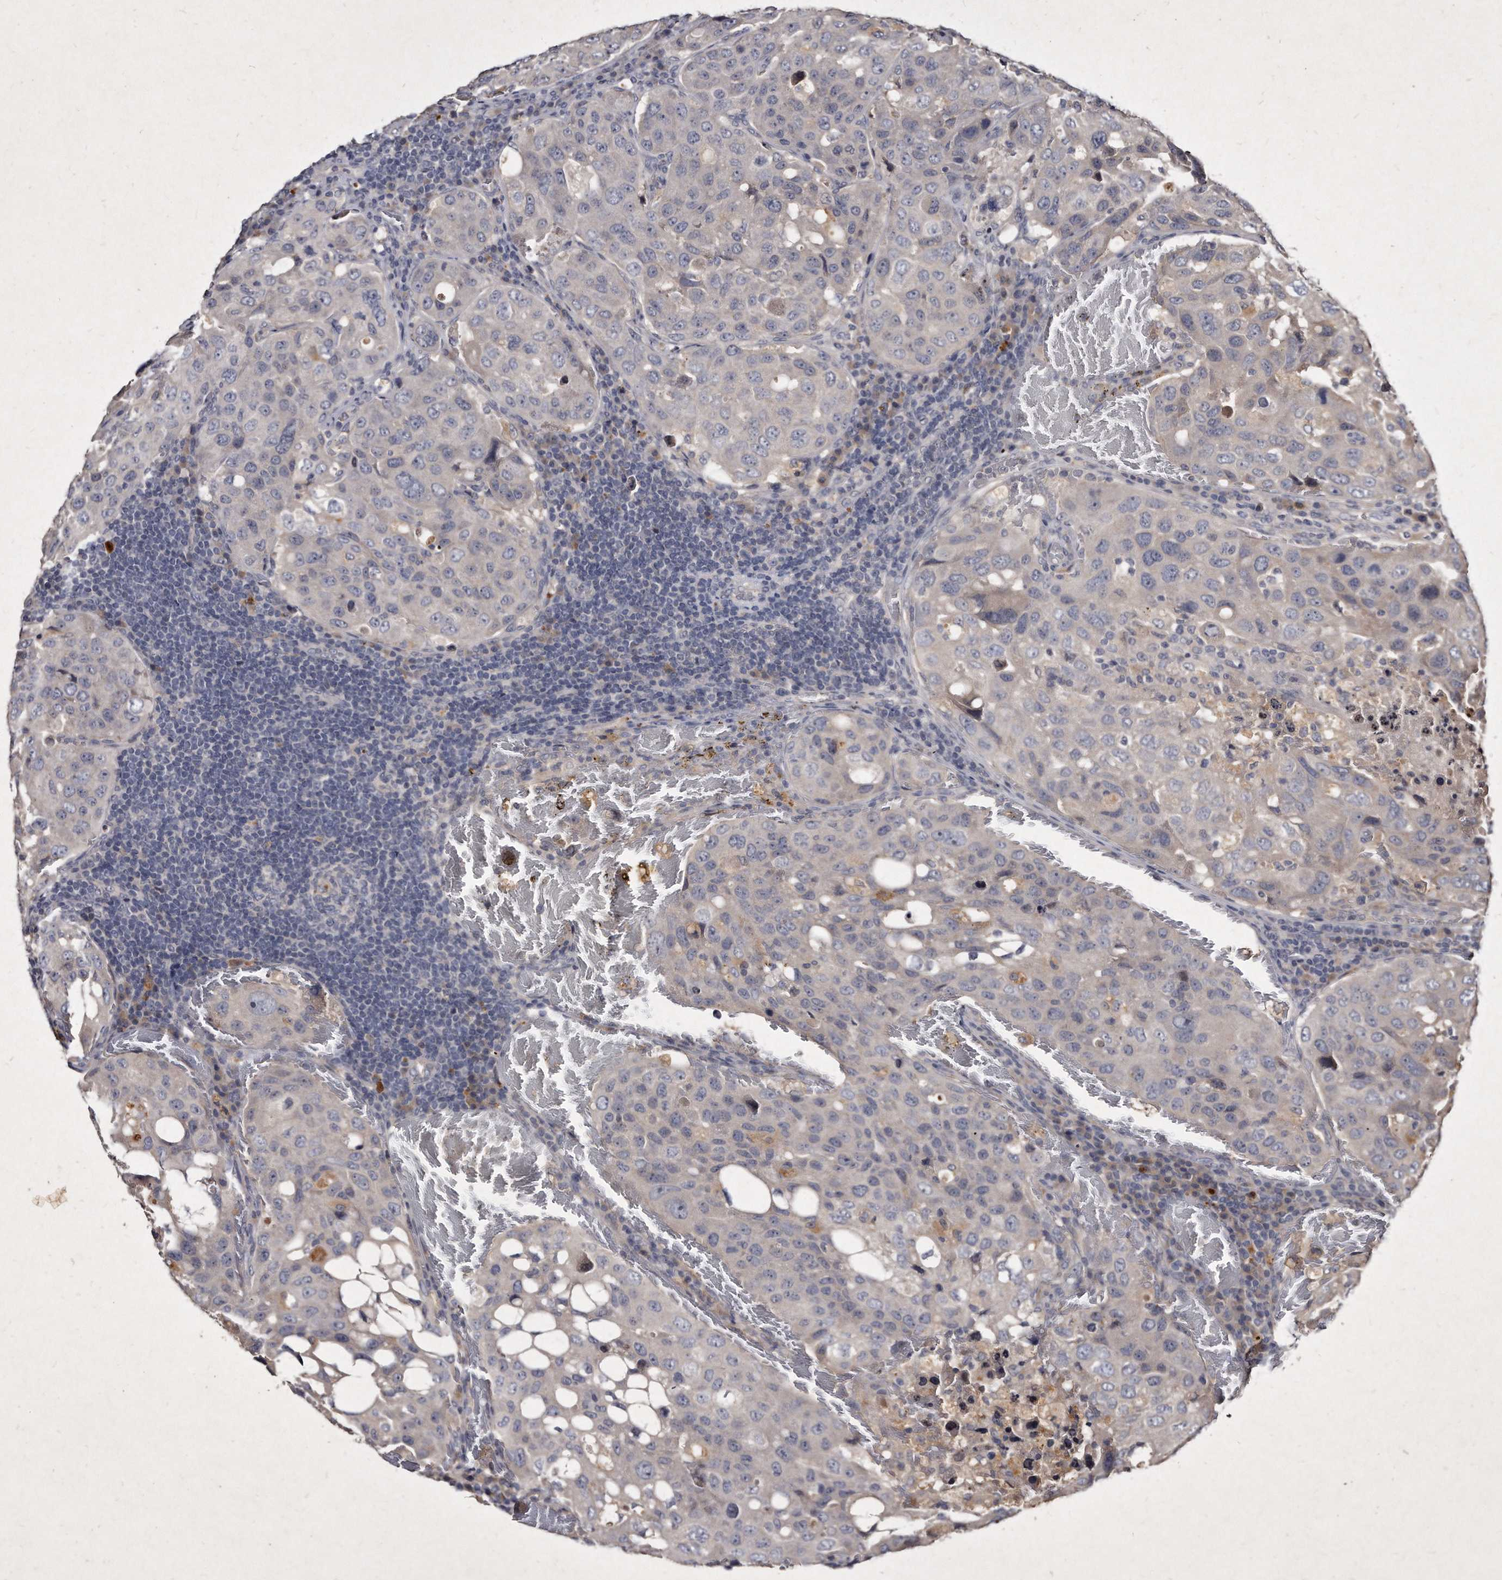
{"staining": {"intensity": "negative", "quantity": "none", "location": "none"}, "tissue": "urothelial cancer", "cell_type": "Tumor cells", "image_type": "cancer", "snomed": [{"axis": "morphology", "description": "Urothelial carcinoma, High grade"}, {"axis": "topography", "description": "Lymph node"}, {"axis": "topography", "description": "Urinary bladder"}], "caption": "This is an IHC histopathology image of urothelial cancer. There is no staining in tumor cells.", "gene": "KLHDC3", "patient": {"sex": "male", "age": 51}}